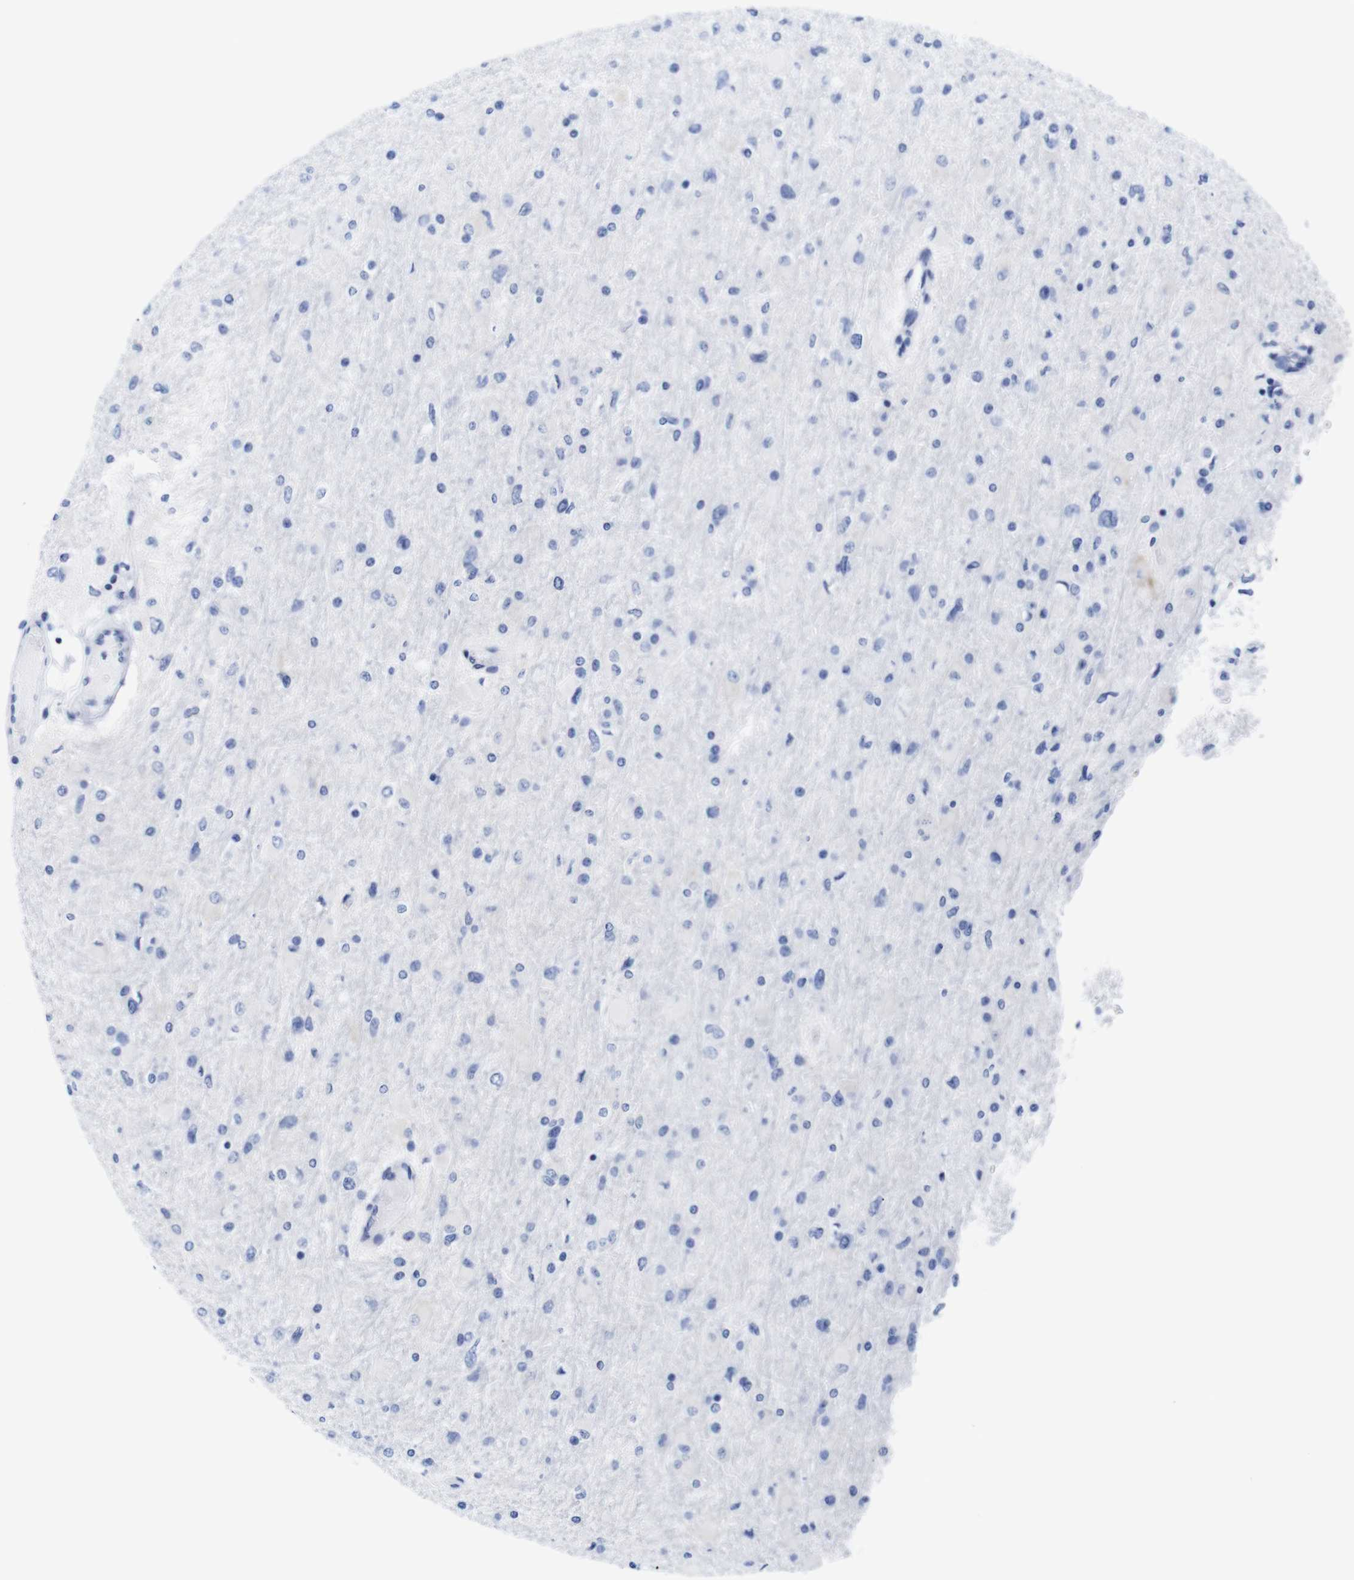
{"staining": {"intensity": "negative", "quantity": "none", "location": "none"}, "tissue": "glioma", "cell_type": "Tumor cells", "image_type": "cancer", "snomed": [{"axis": "morphology", "description": "Glioma, malignant, High grade"}, {"axis": "topography", "description": "Cerebral cortex"}], "caption": "The micrograph demonstrates no significant positivity in tumor cells of malignant glioma (high-grade).", "gene": "LRRC55", "patient": {"sex": "female", "age": 36}}